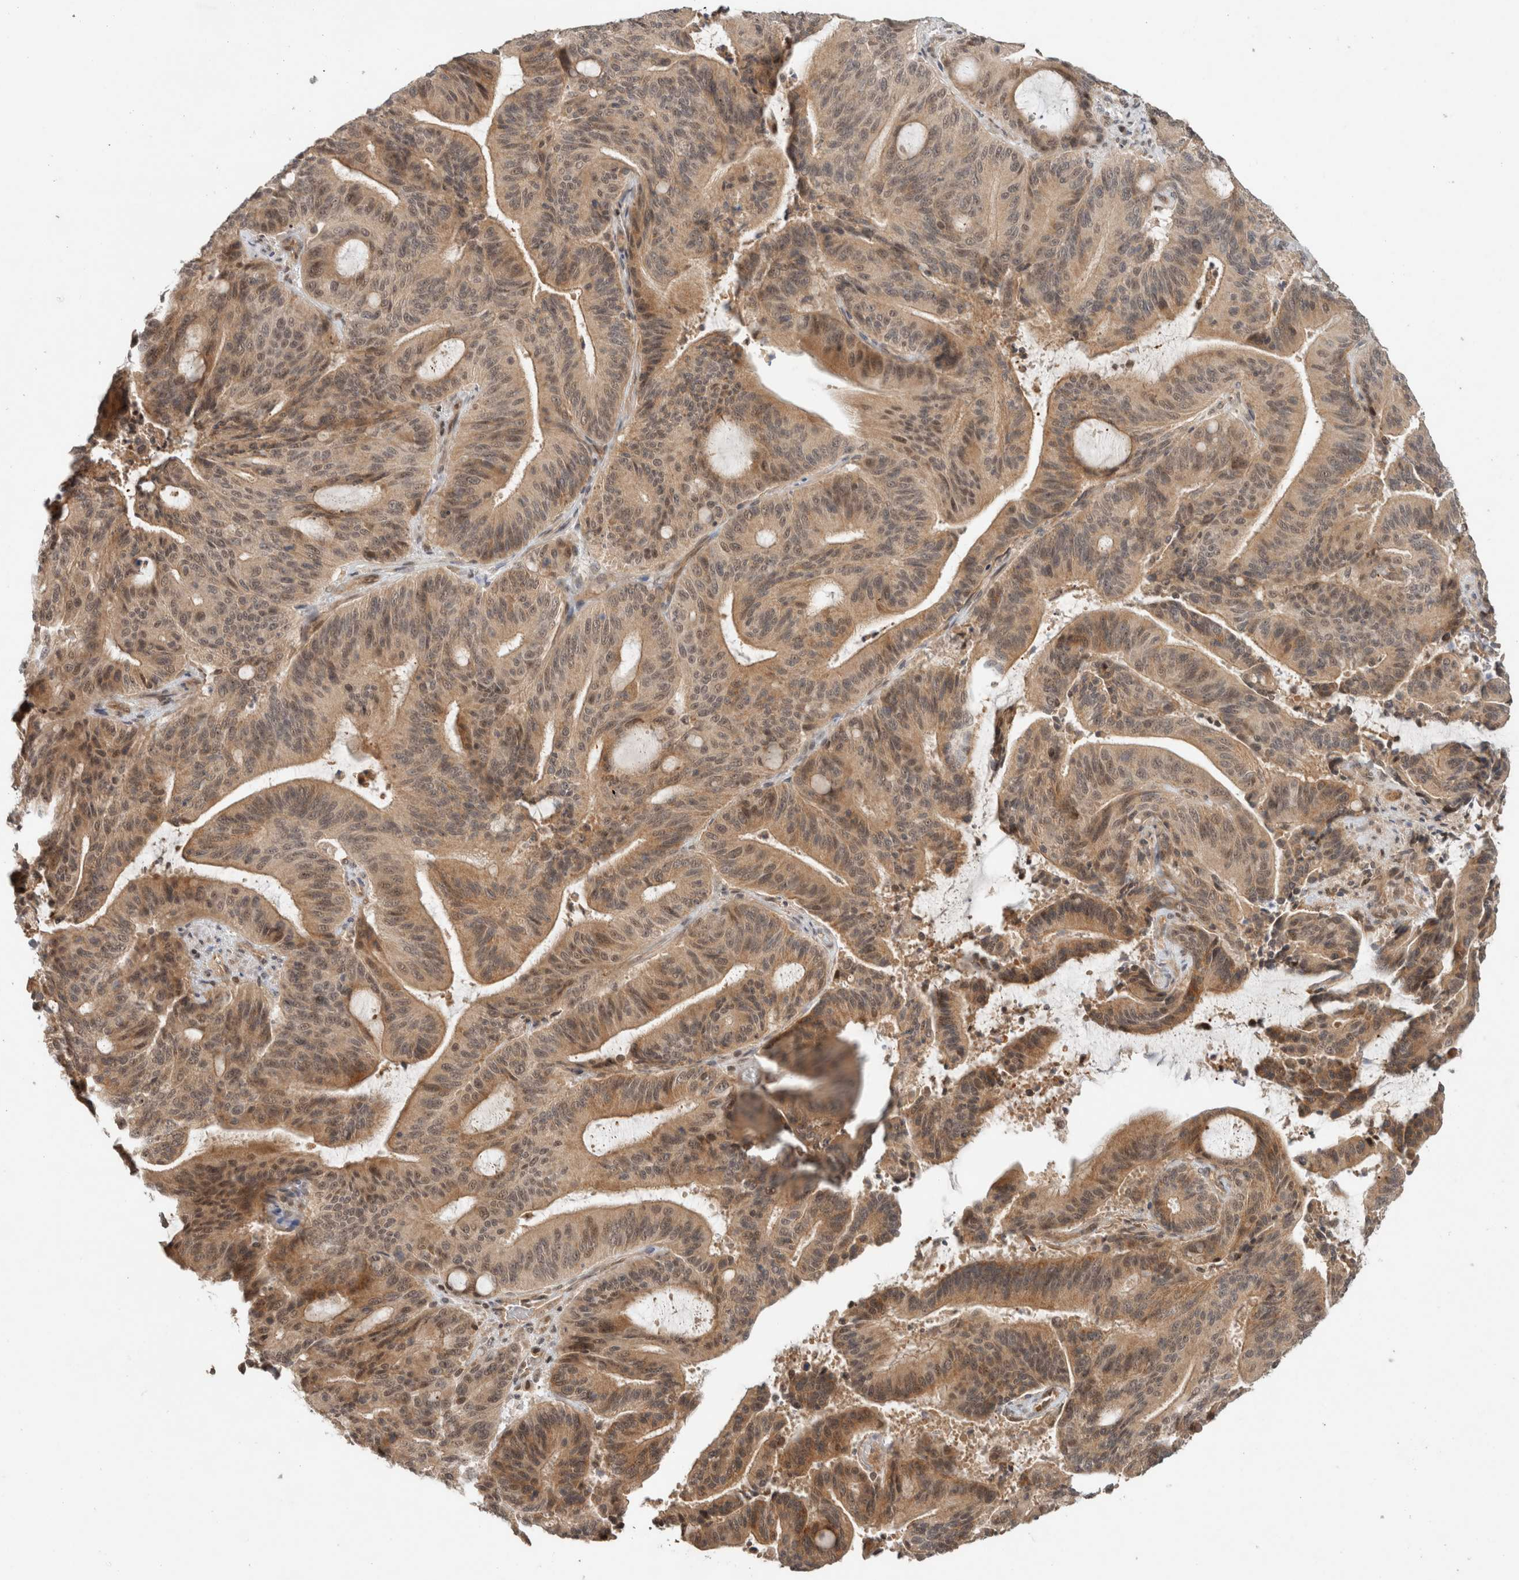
{"staining": {"intensity": "moderate", "quantity": ">75%", "location": "cytoplasmic/membranous,nuclear"}, "tissue": "liver cancer", "cell_type": "Tumor cells", "image_type": "cancer", "snomed": [{"axis": "morphology", "description": "Normal tissue, NOS"}, {"axis": "morphology", "description": "Cholangiocarcinoma"}, {"axis": "topography", "description": "Liver"}, {"axis": "topography", "description": "Peripheral nerve tissue"}], "caption": "A photomicrograph of human liver cancer (cholangiocarcinoma) stained for a protein shows moderate cytoplasmic/membranous and nuclear brown staining in tumor cells.", "gene": "CAAP1", "patient": {"sex": "female", "age": 73}}